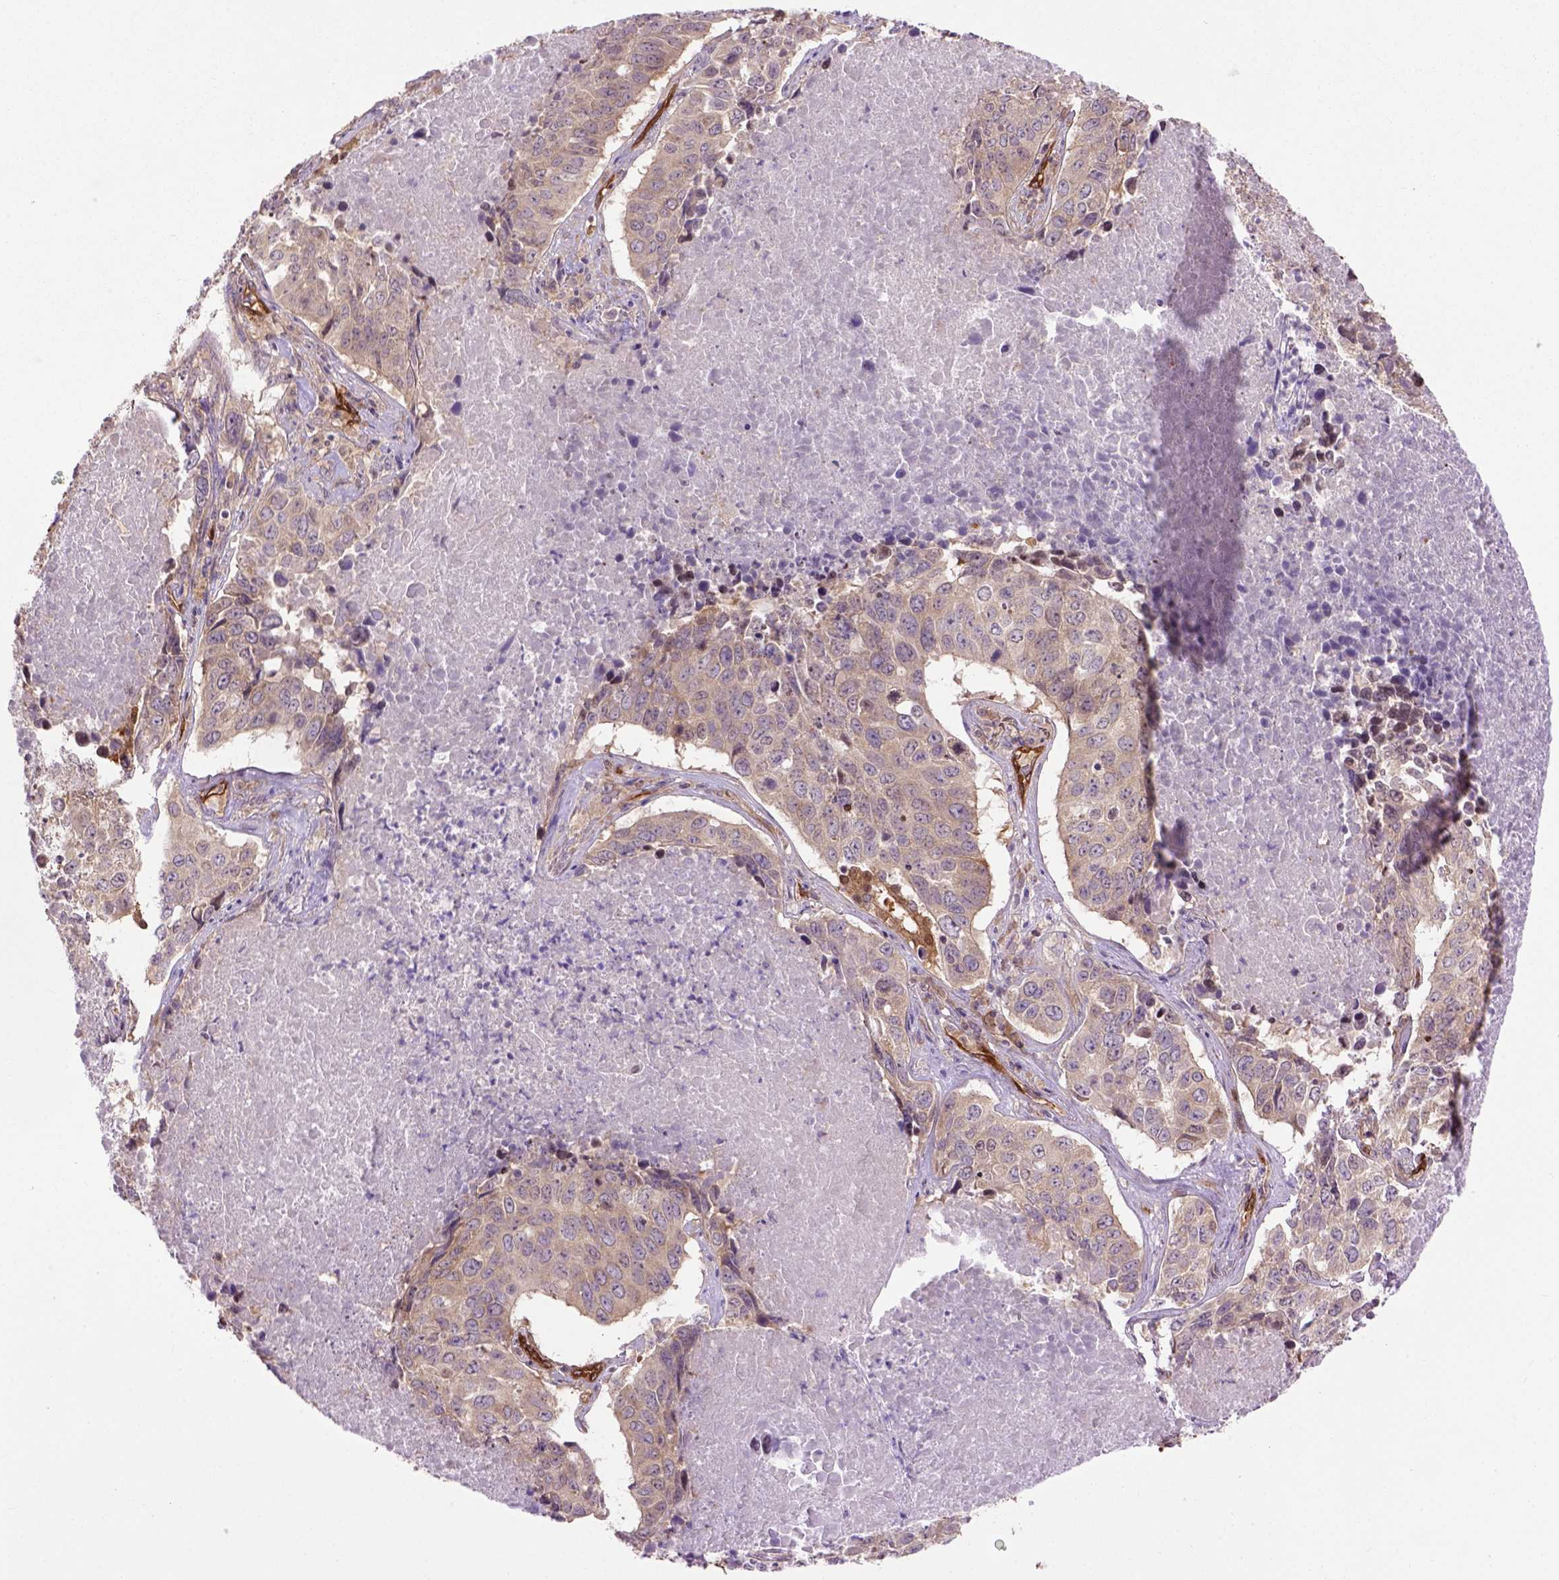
{"staining": {"intensity": "negative", "quantity": "none", "location": "none"}, "tissue": "lung cancer", "cell_type": "Tumor cells", "image_type": "cancer", "snomed": [{"axis": "morphology", "description": "Normal tissue, NOS"}, {"axis": "morphology", "description": "Squamous cell carcinoma, NOS"}, {"axis": "topography", "description": "Bronchus"}, {"axis": "topography", "description": "Lung"}], "caption": "Immunohistochemical staining of human lung cancer shows no significant expression in tumor cells. The staining is performed using DAB (3,3'-diaminobenzidine) brown chromogen with nuclei counter-stained in using hematoxylin.", "gene": "CASKIN2", "patient": {"sex": "male", "age": 64}}